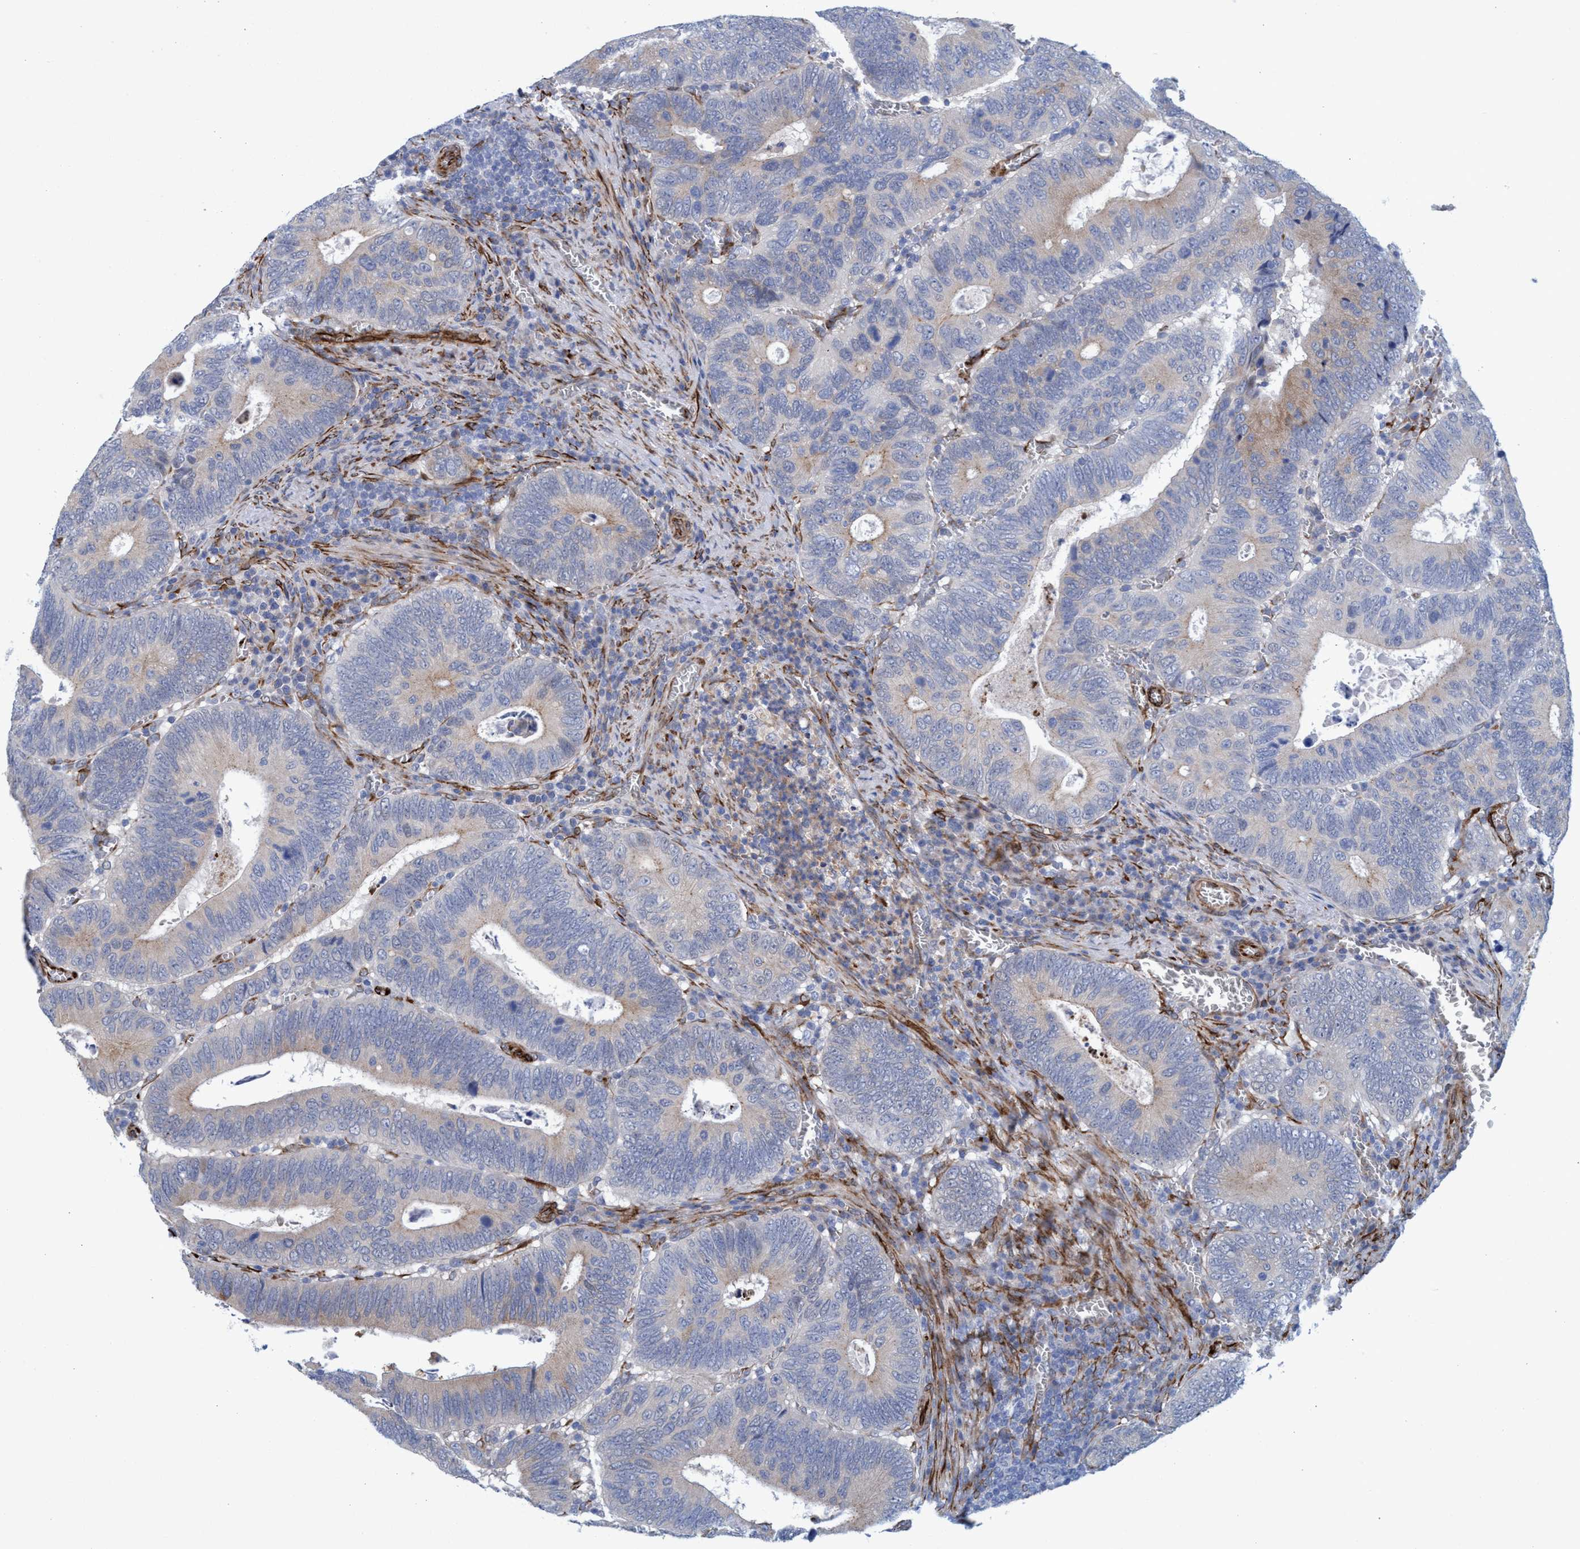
{"staining": {"intensity": "weak", "quantity": "25%-75%", "location": "cytoplasmic/membranous"}, "tissue": "colorectal cancer", "cell_type": "Tumor cells", "image_type": "cancer", "snomed": [{"axis": "morphology", "description": "Inflammation, NOS"}, {"axis": "morphology", "description": "Adenocarcinoma, NOS"}, {"axis": "topography", "description": "Colon"}], "caption": "Protein expression analysis of human colorectal cancer reveals weak cytoplasmic/membranous staining in about 25%-75% of tumor cells.", "gene": "SLC43A2", "patient": {"sex": "male", "age": 72}}